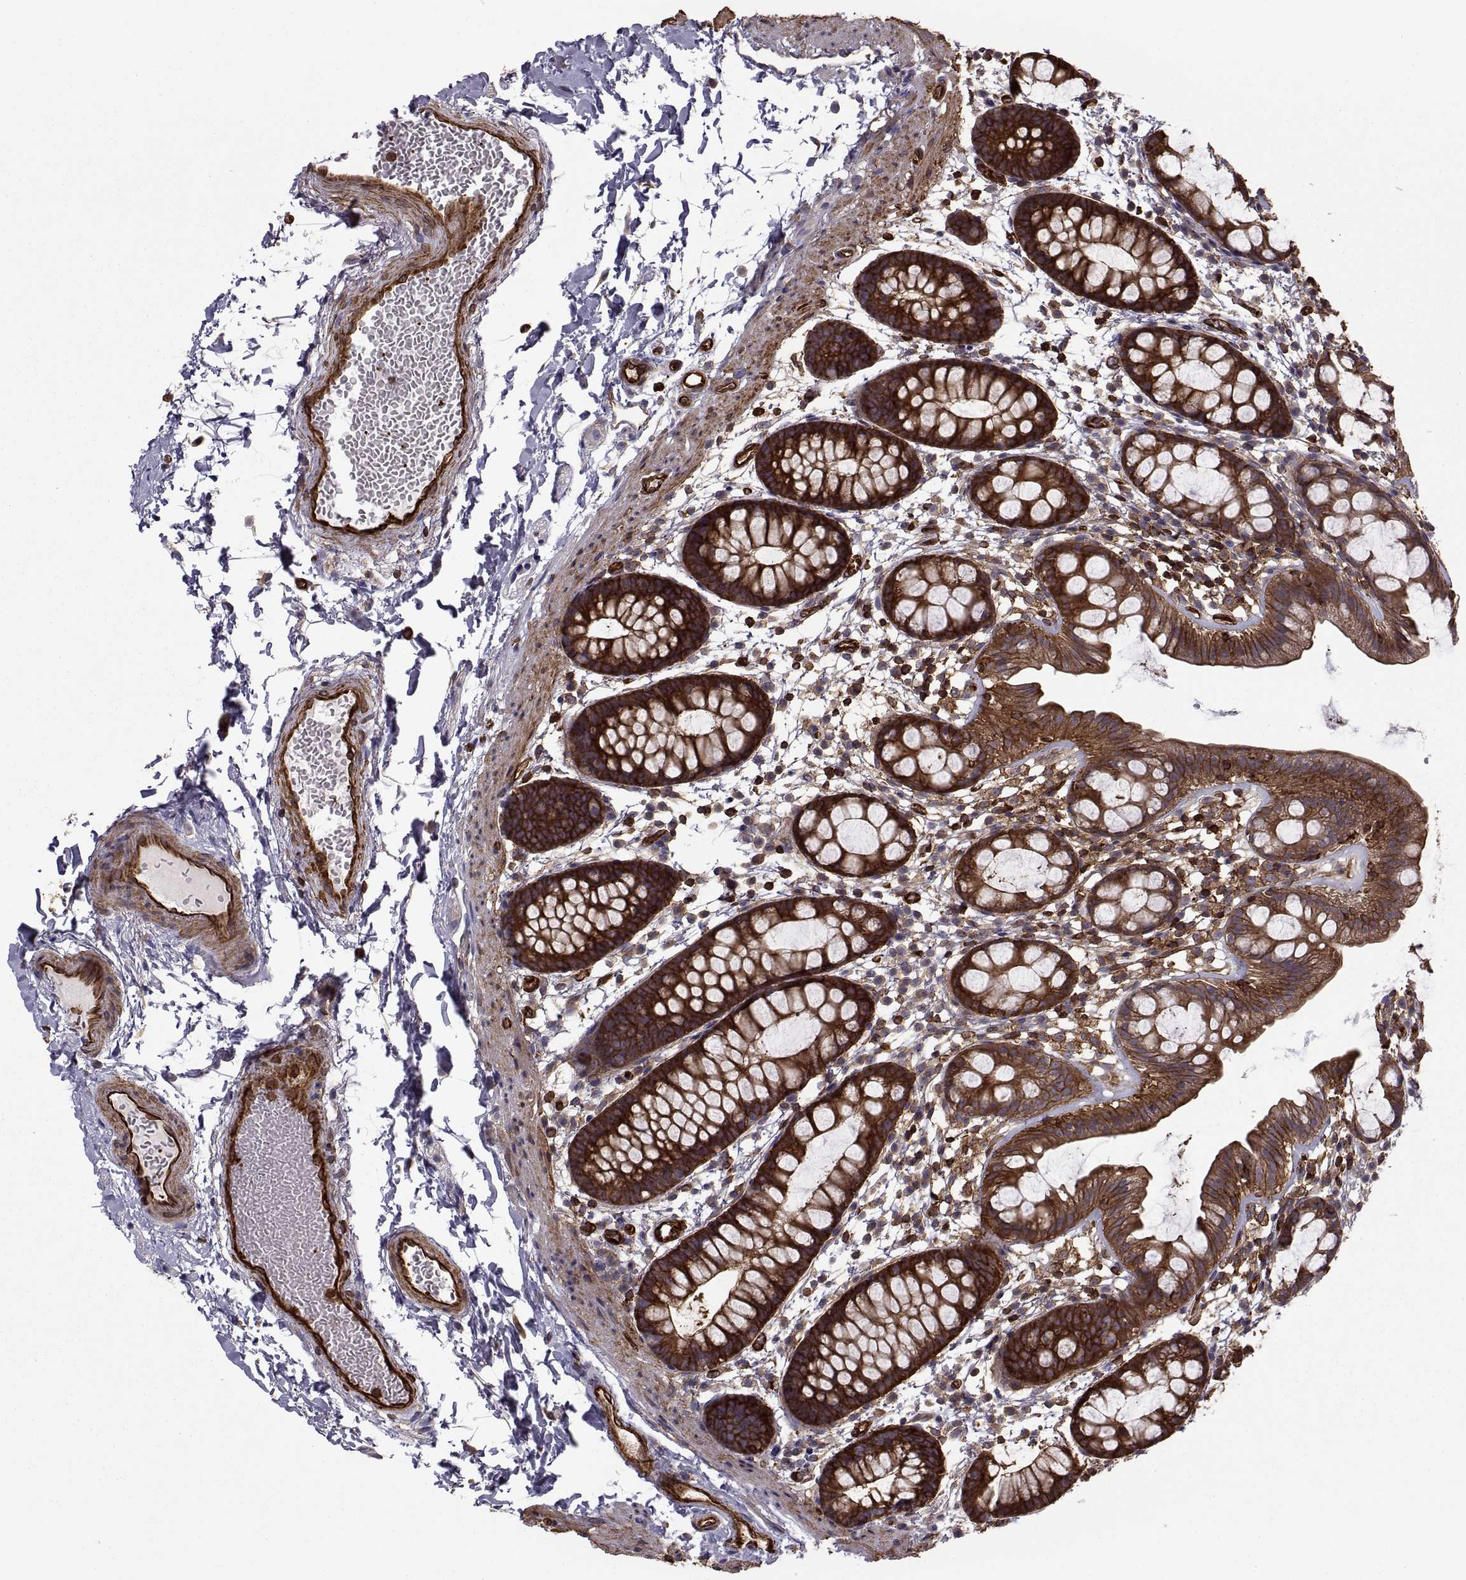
{"staining": {"intensity": "strong", "quantity": ">75%", "location": "cytoplasmic/membranous"}, "tissue": "rectum", "cell_type": "Glandular cells", "image_type": "normal", "snomed": [{"axis": "morphology", "description": "Normal tissue, NOS"}, {"axis": "topography", "description": "Rectum"}], "caption": "Brown immunohistochemical staining in benign human rectum reveals strong cytoplasmic/membranous staining in about >75% of glandular cells.", "gene": "MYH9", "patient": {"sex": "male", "age": 57}}